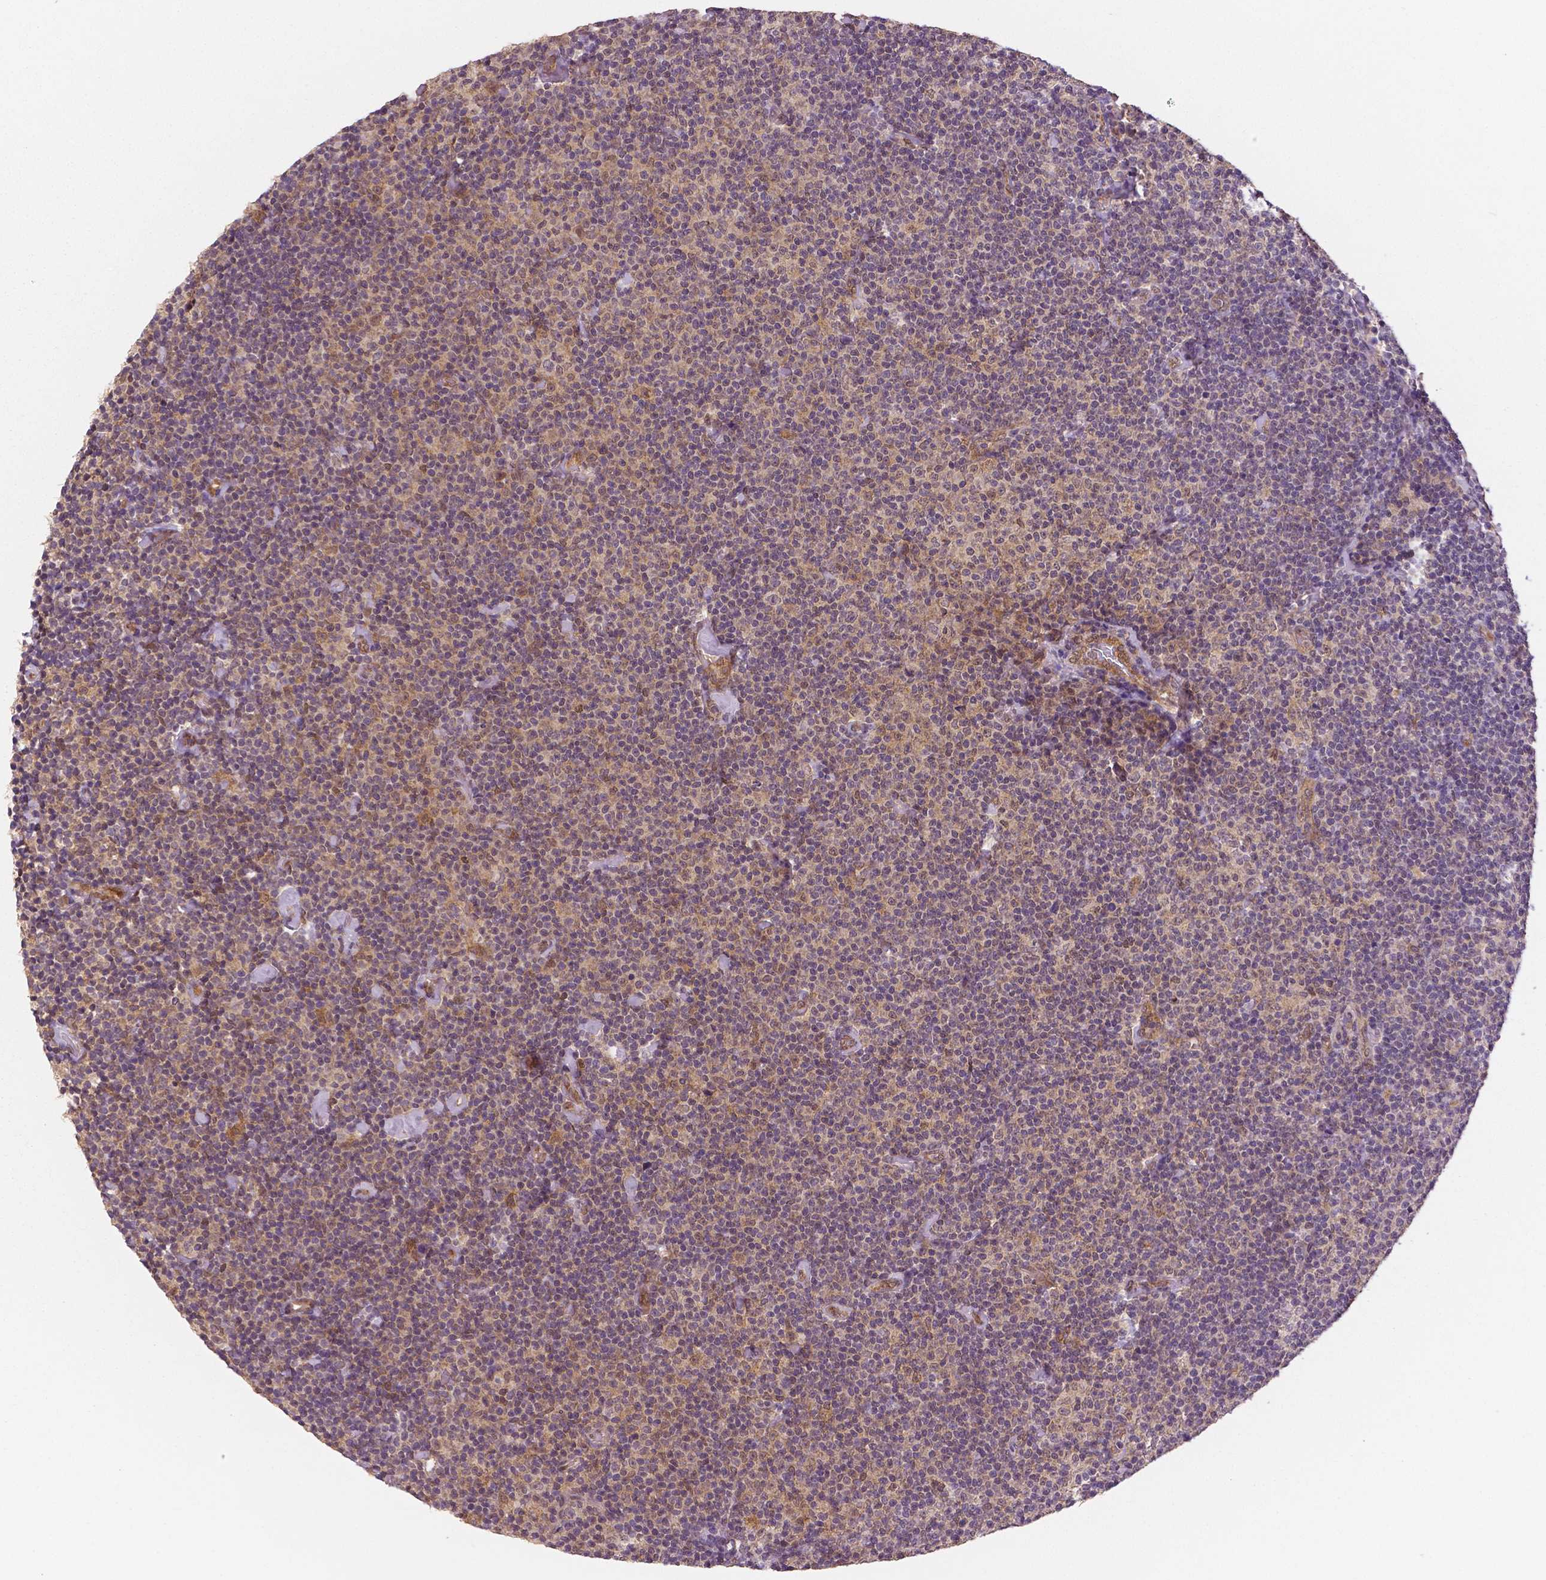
{"staining": {"intensity": "weak", "quantity": "25%-75%", "location": "cytoplasmic/membranous"}, "tissue": "lymphoma", "cell_type": "Tumor cells", "image_type": "cancer", "snomed": [{"axis": "morphology", "description": "Malignant lymphoma, non-Hodgkin's type, Low grade"}, {"axis": "topography", "description": "Lymph node"}], "caption": "Immunohistochemistry image of neoplastic tissue: human lymphoma stained using immunohistochemistry displays low levels of weak protein expression localized specifically in the cytoplasmic/membranous of tumor cells, appearing as a cytoplasmic/membranous brown color.", "gene": "STAT3", "patient": {"sex": "male", "age": 81}}